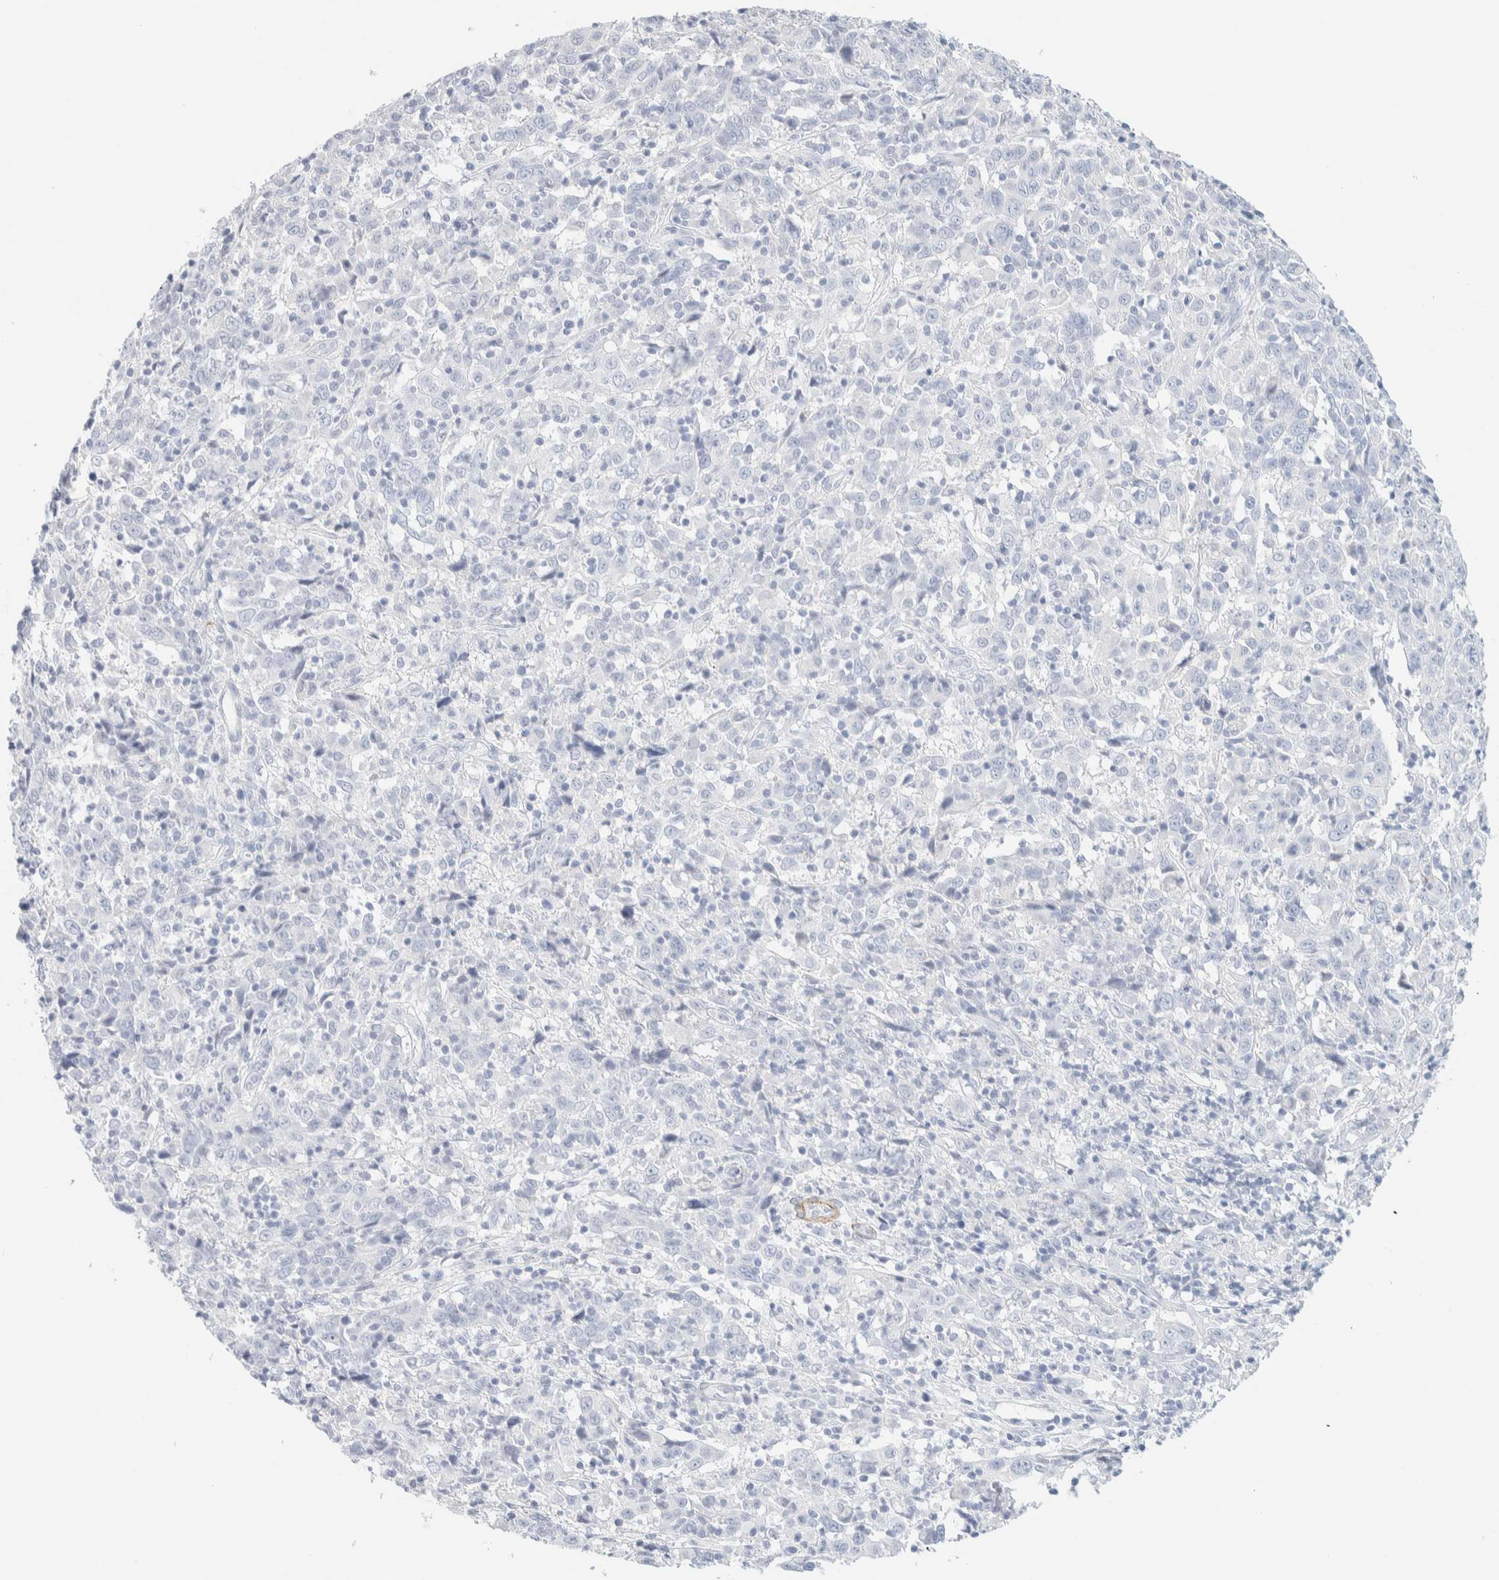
{"staining": {"intensity": "negative", "quantity": "none", "location": "none"}, "tissue": "cervical cancer", "cell_type": "Tumor cells", "image_type": "cancer", "snomed": [{"axis": "morphology", "description": "Squamous cell carcinoma, NOS"}, {"axis": "topography", "description": "Cervix"}], "caption": "The micrograph reveals no staining of tumor cells in squamous cell carcinoma (cervical).", "gene": "AFMID", "patient": {"sex": "female", "age": 46}}